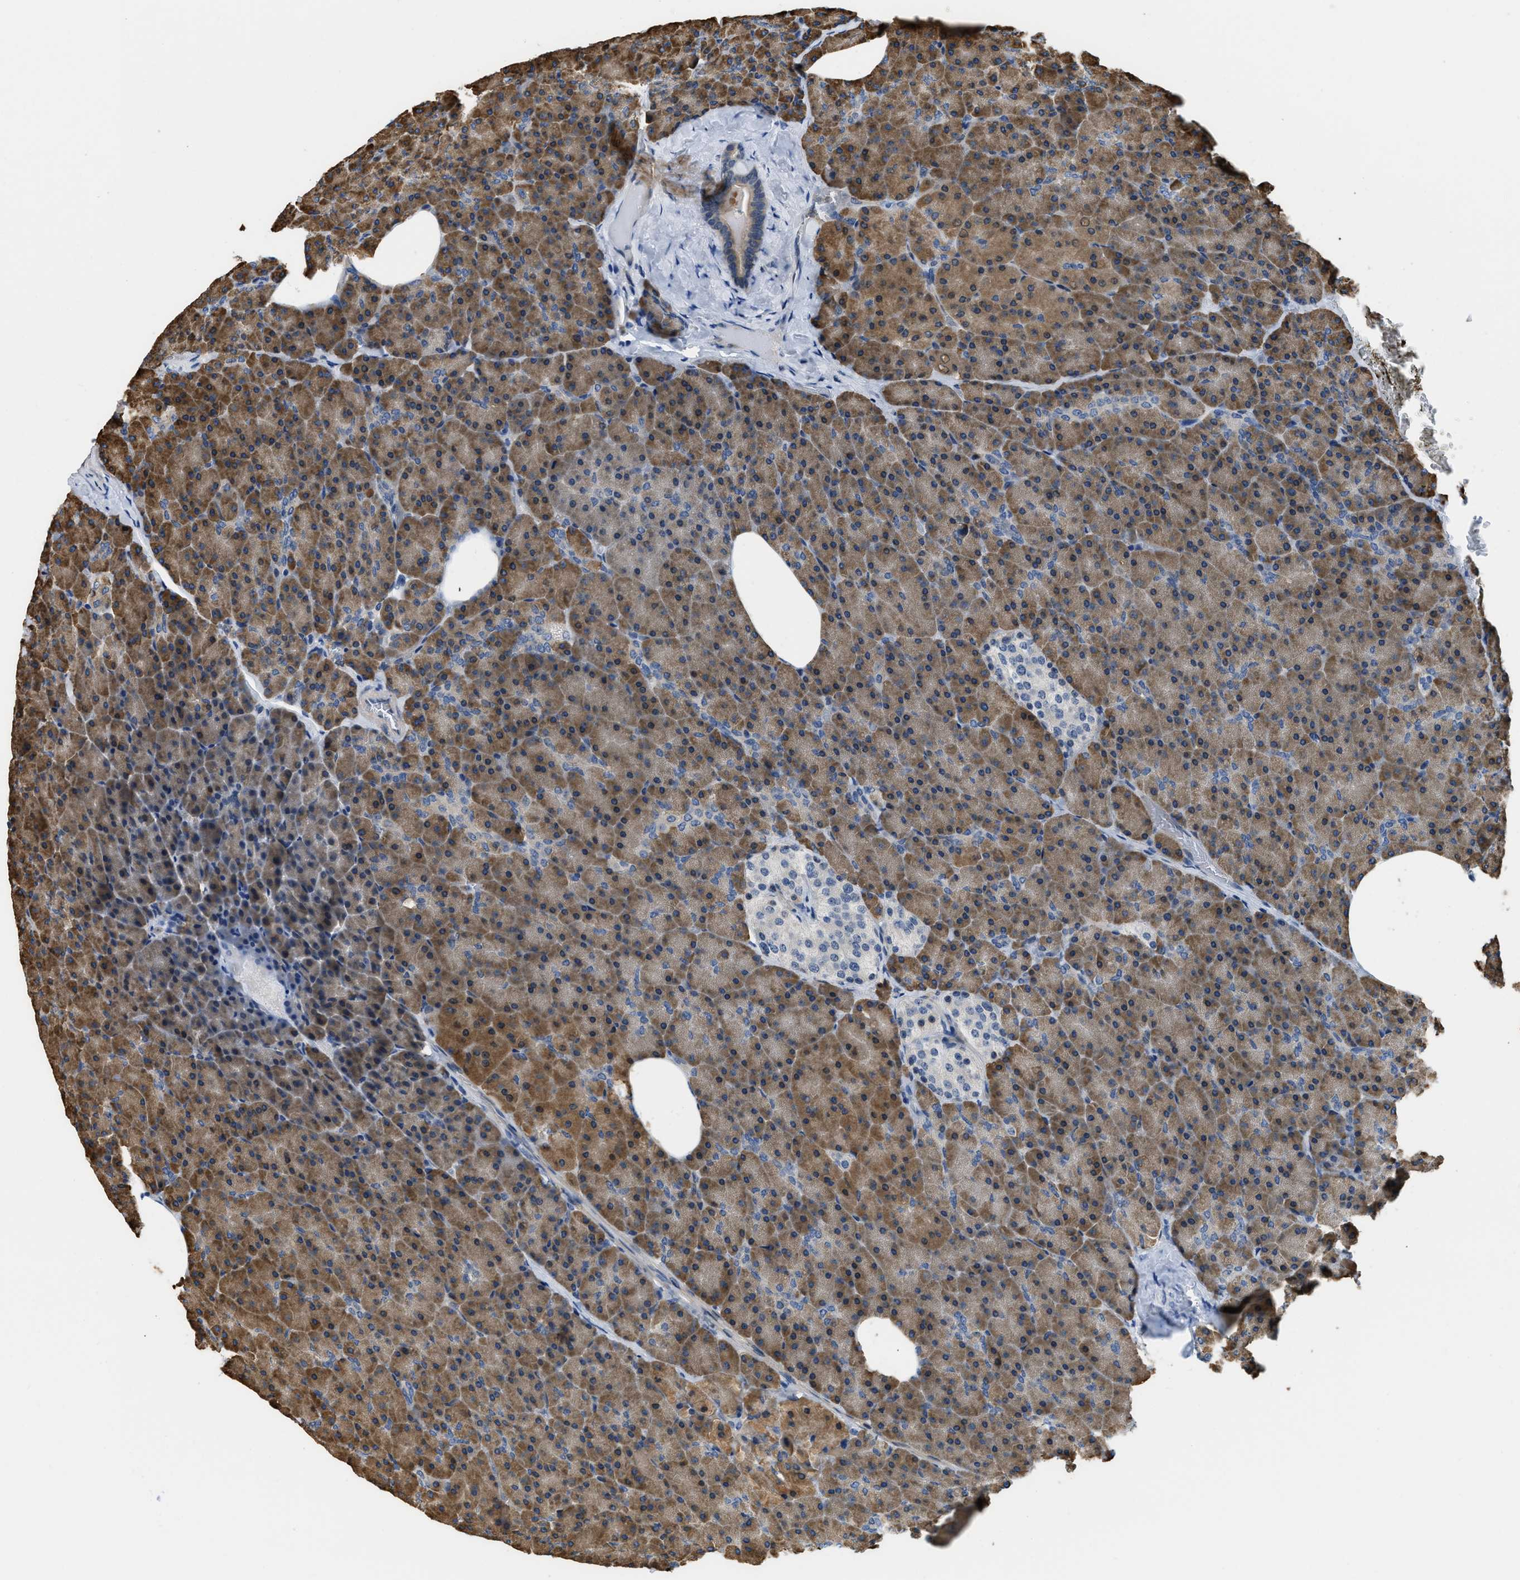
{"staining": {"intensity": "moderate", "quantity": ">75%", "location": "cytoplasmic/membranous"}, "tissue": "pancreas", "cell_type": "Exocrine glandular cells", "image_type": "normal", "snomed": [{"axis": "morphology", "description": "Normal tissue, NOS"}, {"axis": "topography", "description": "Pancreas"}], "caption": "Protein expression analysis of unremarkable pancreas exhibits moderate cytoplasmic/membranous expression in about >75% of exocrine glandular cells.", "gene": "TES", "patient": {"sex": "female", "age": 35}}